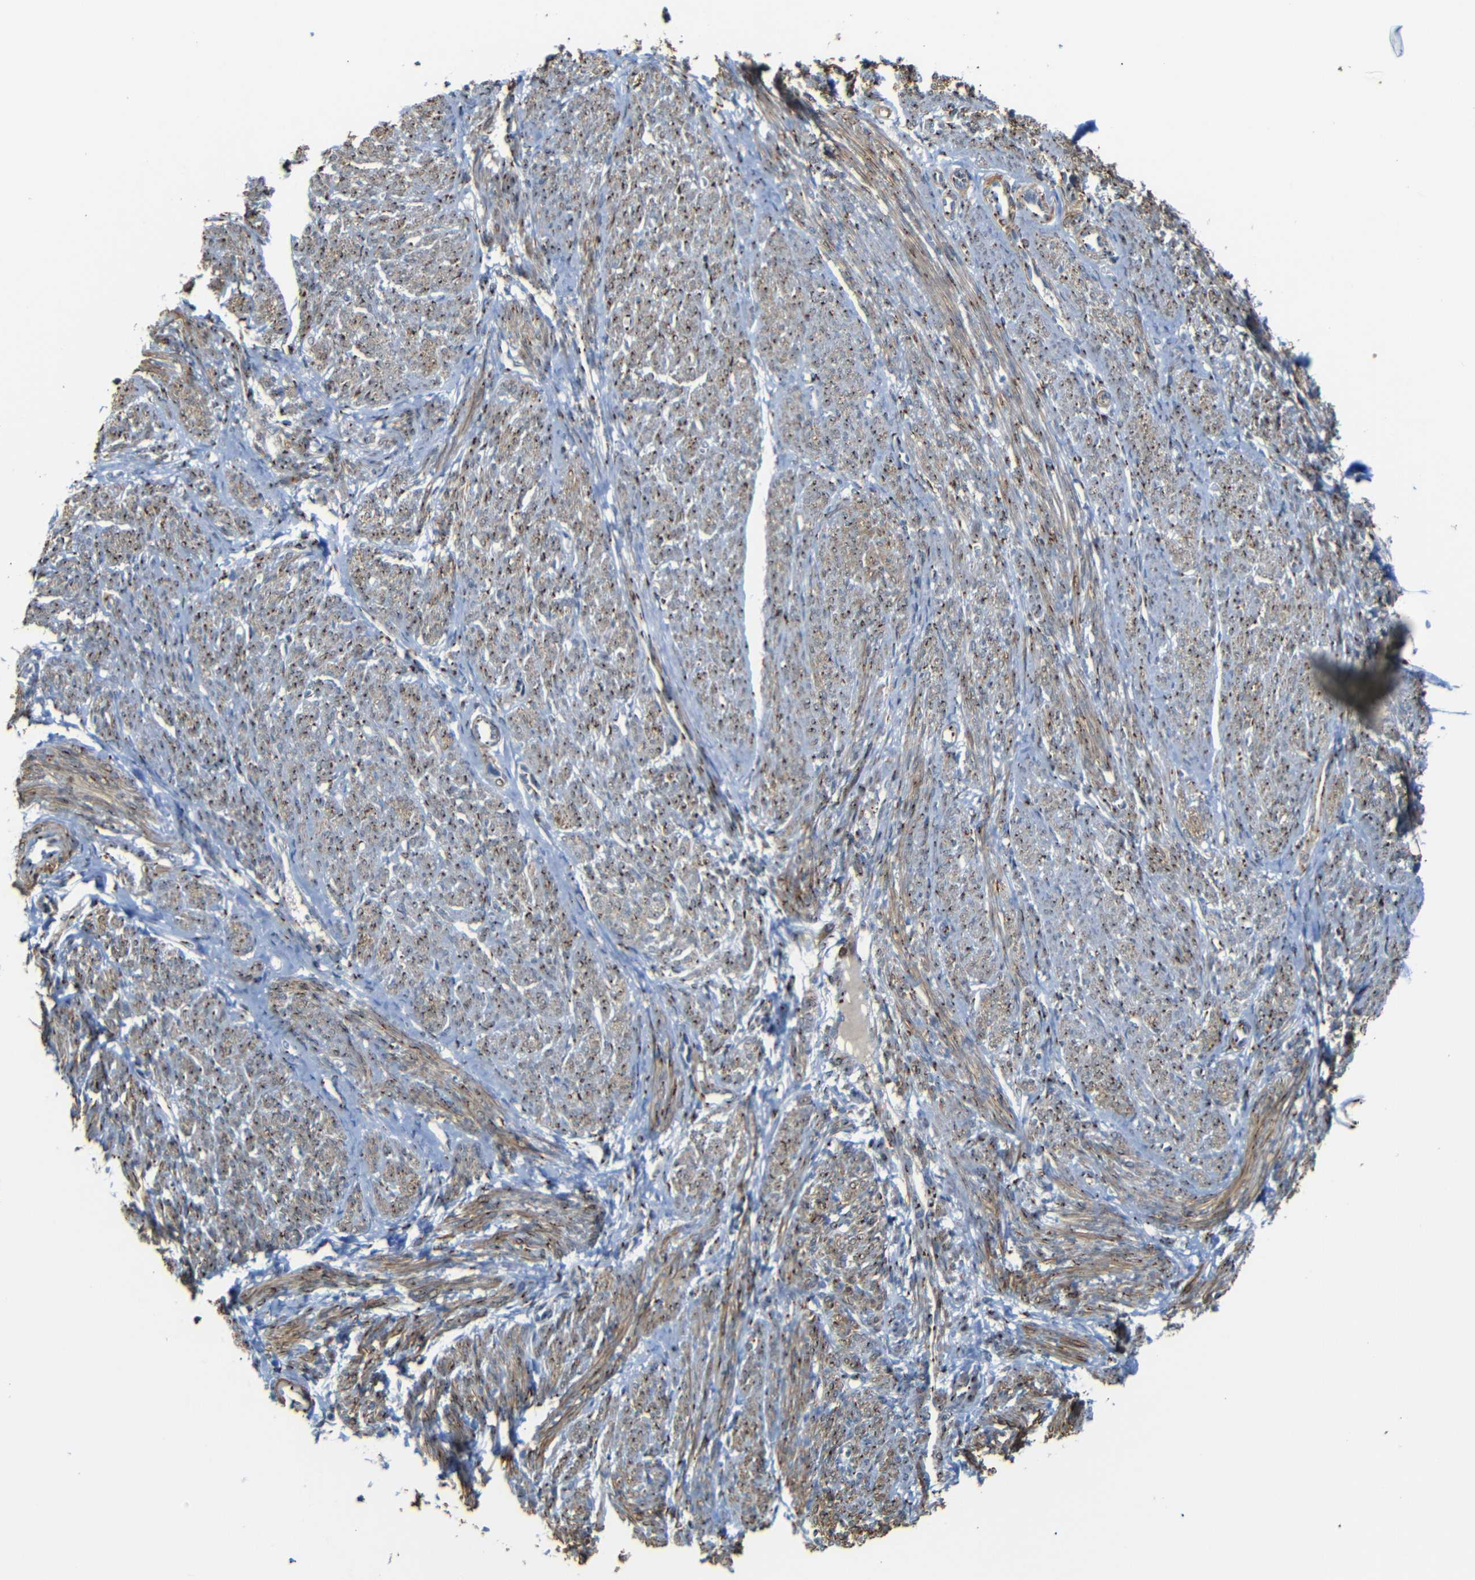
{"staining": {"intensity": "moderate", "quantity": ">75%", "location": "cytoplasmic/membranous"}, "tissue": "smooth muscle", "cell_type": "Smooth muscle cells", "image_type": "normal", "snomed": [{"axis": "morphology", "description": "Normal tissue, NOS"}, {"axis": "topography", "description": "Smooth muscle"}], "caption": "IHC staining of benign smooth muscle, which demonstrates medium levels of moderate cytoplasmic/membranous staining in approximately >75% of smooth muscle cells indicating moderate cytoplasmic/membranous protein staining. The staining was performed using DAB (brown) for protein detection and nuclei were counterstained in hematoxylin (blue).", "gene": "TGOLN2", "patient": {"sex": "female", "age": 65}}